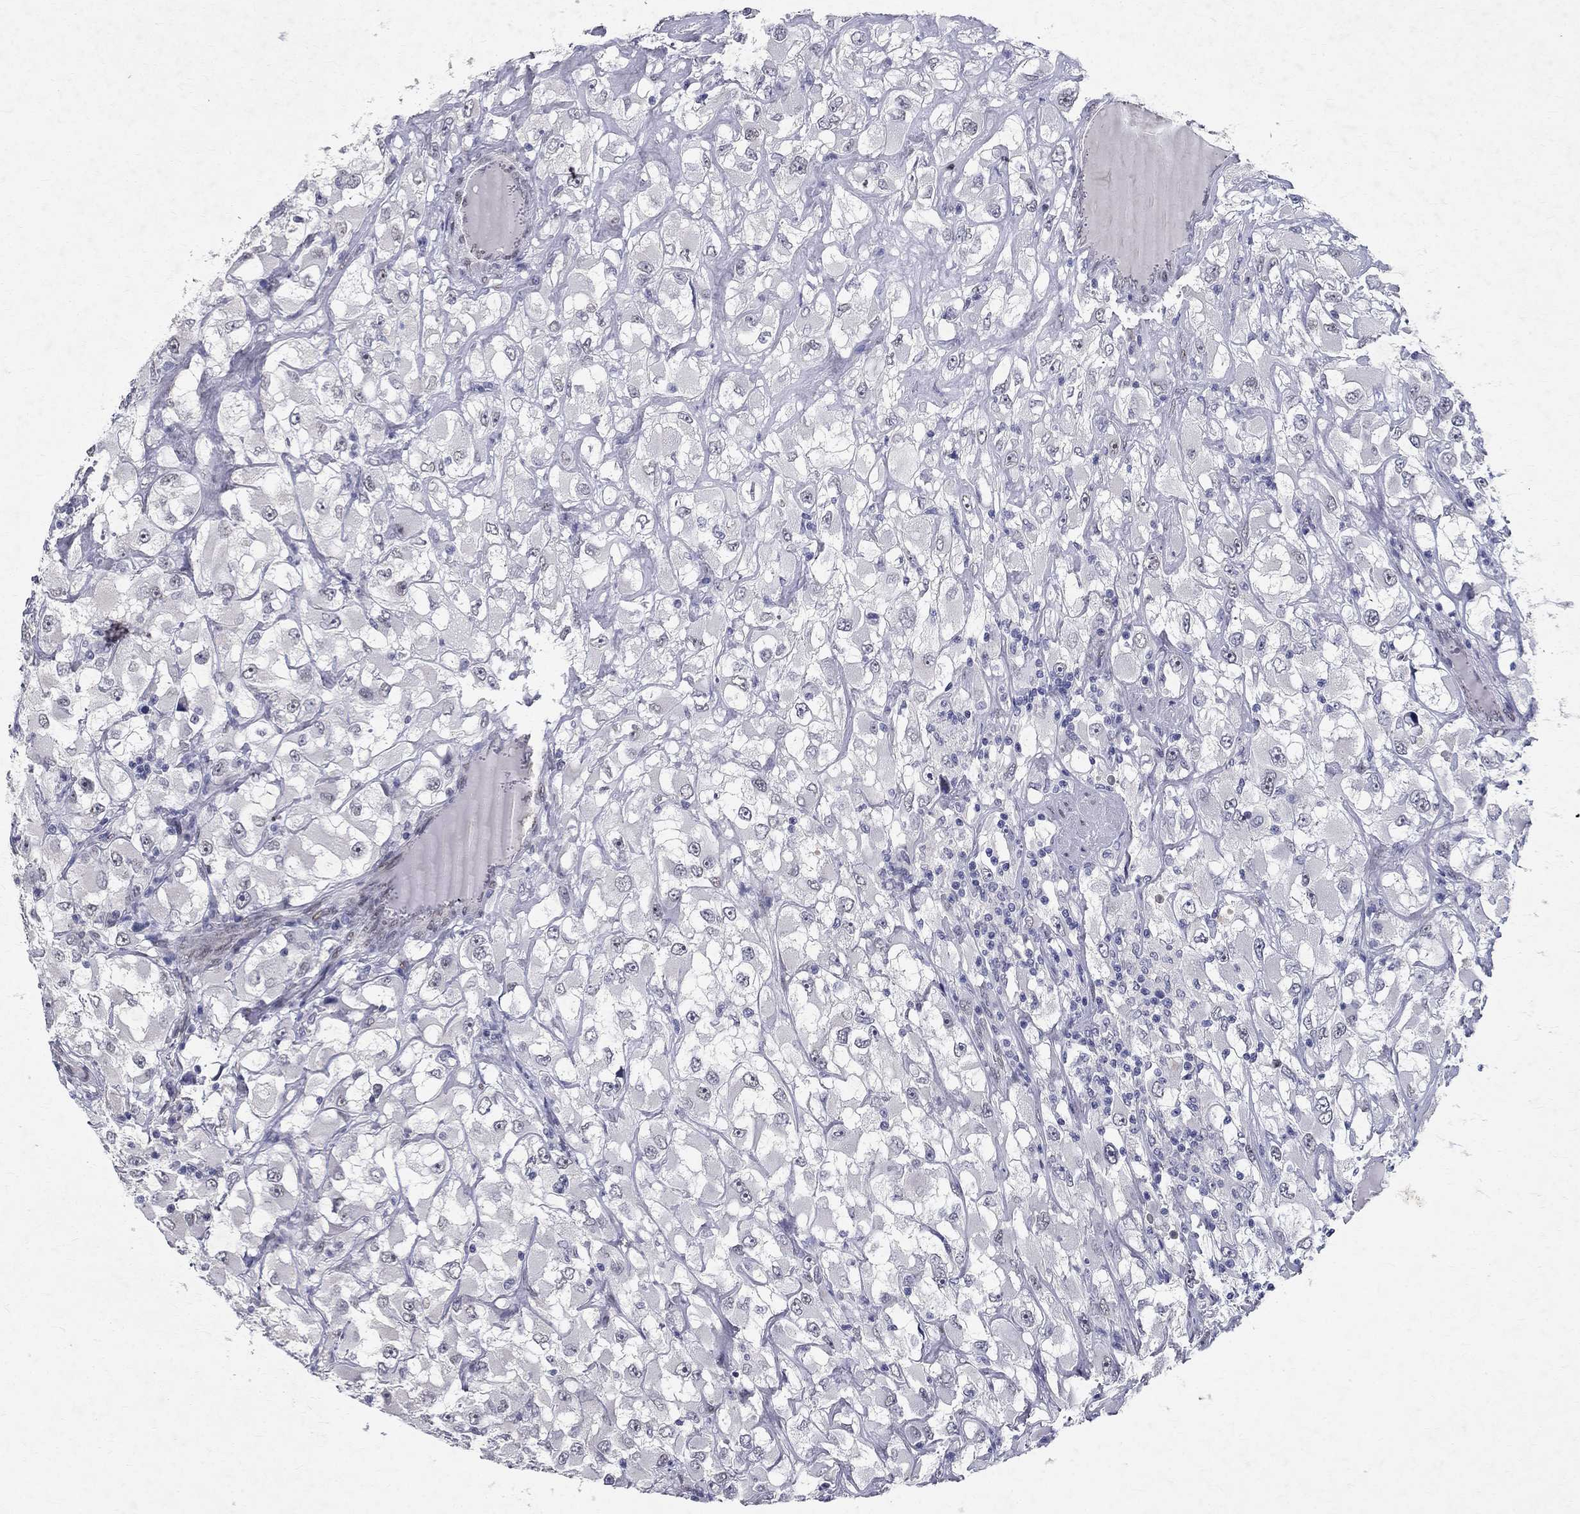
{"staining": {"intensity": "negative", "quantity": "none", "location": "none"}, "tissue": "renal cancer", "cell_type": "Tumor cells", "image_type": "cancer", "snomed": [{"axis": "morphology", "description": "Adenocarcinoma, NOS"}, {"axis": "topography", "description": "Kidney"}], "caption": "The immunohistochemistry (IHC) photomicrograph has no significant staining in tumor cells of renal cancer tissue.", "gene": "RBFOX1", "patient": {"sex": "female", "age": 52}}